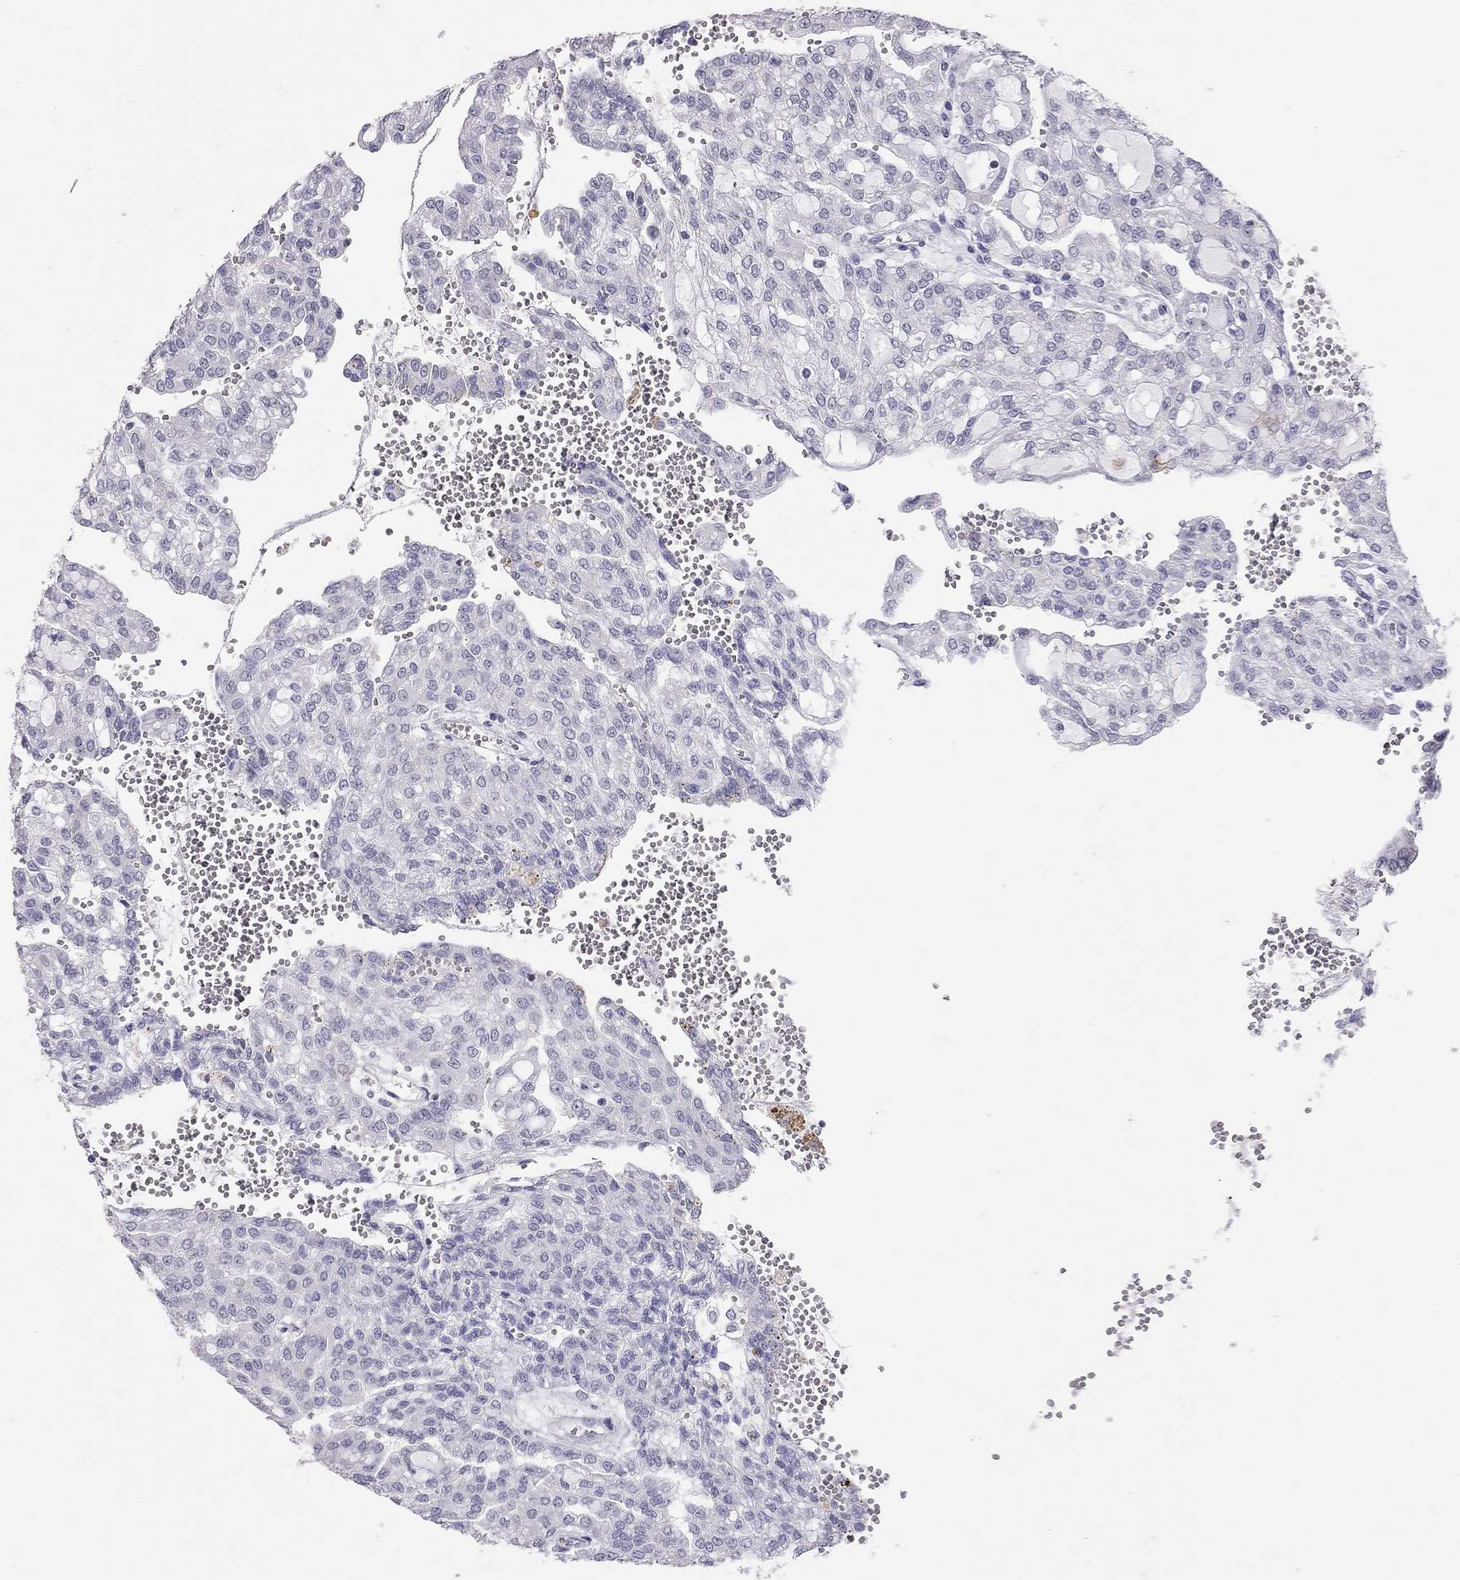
{"staining": {"intensity": "negative", "quantity": "none", "location": "none"}, "tissue": "renal cancer", "cell_type": "Tumor cells", "image_type": "cancer", "snomed": [{"axis": "morphology", "description": "Adenocarcinoma, NOS"}, {"axis": "topography", "description": "Kidney"}], "caption": "Renal adenocarcinoma was stained to show a protein in brown. There is no significant staining in tumor cells.", "gene": "MUC16", "patient": {"sex": "male", "age": 63}}